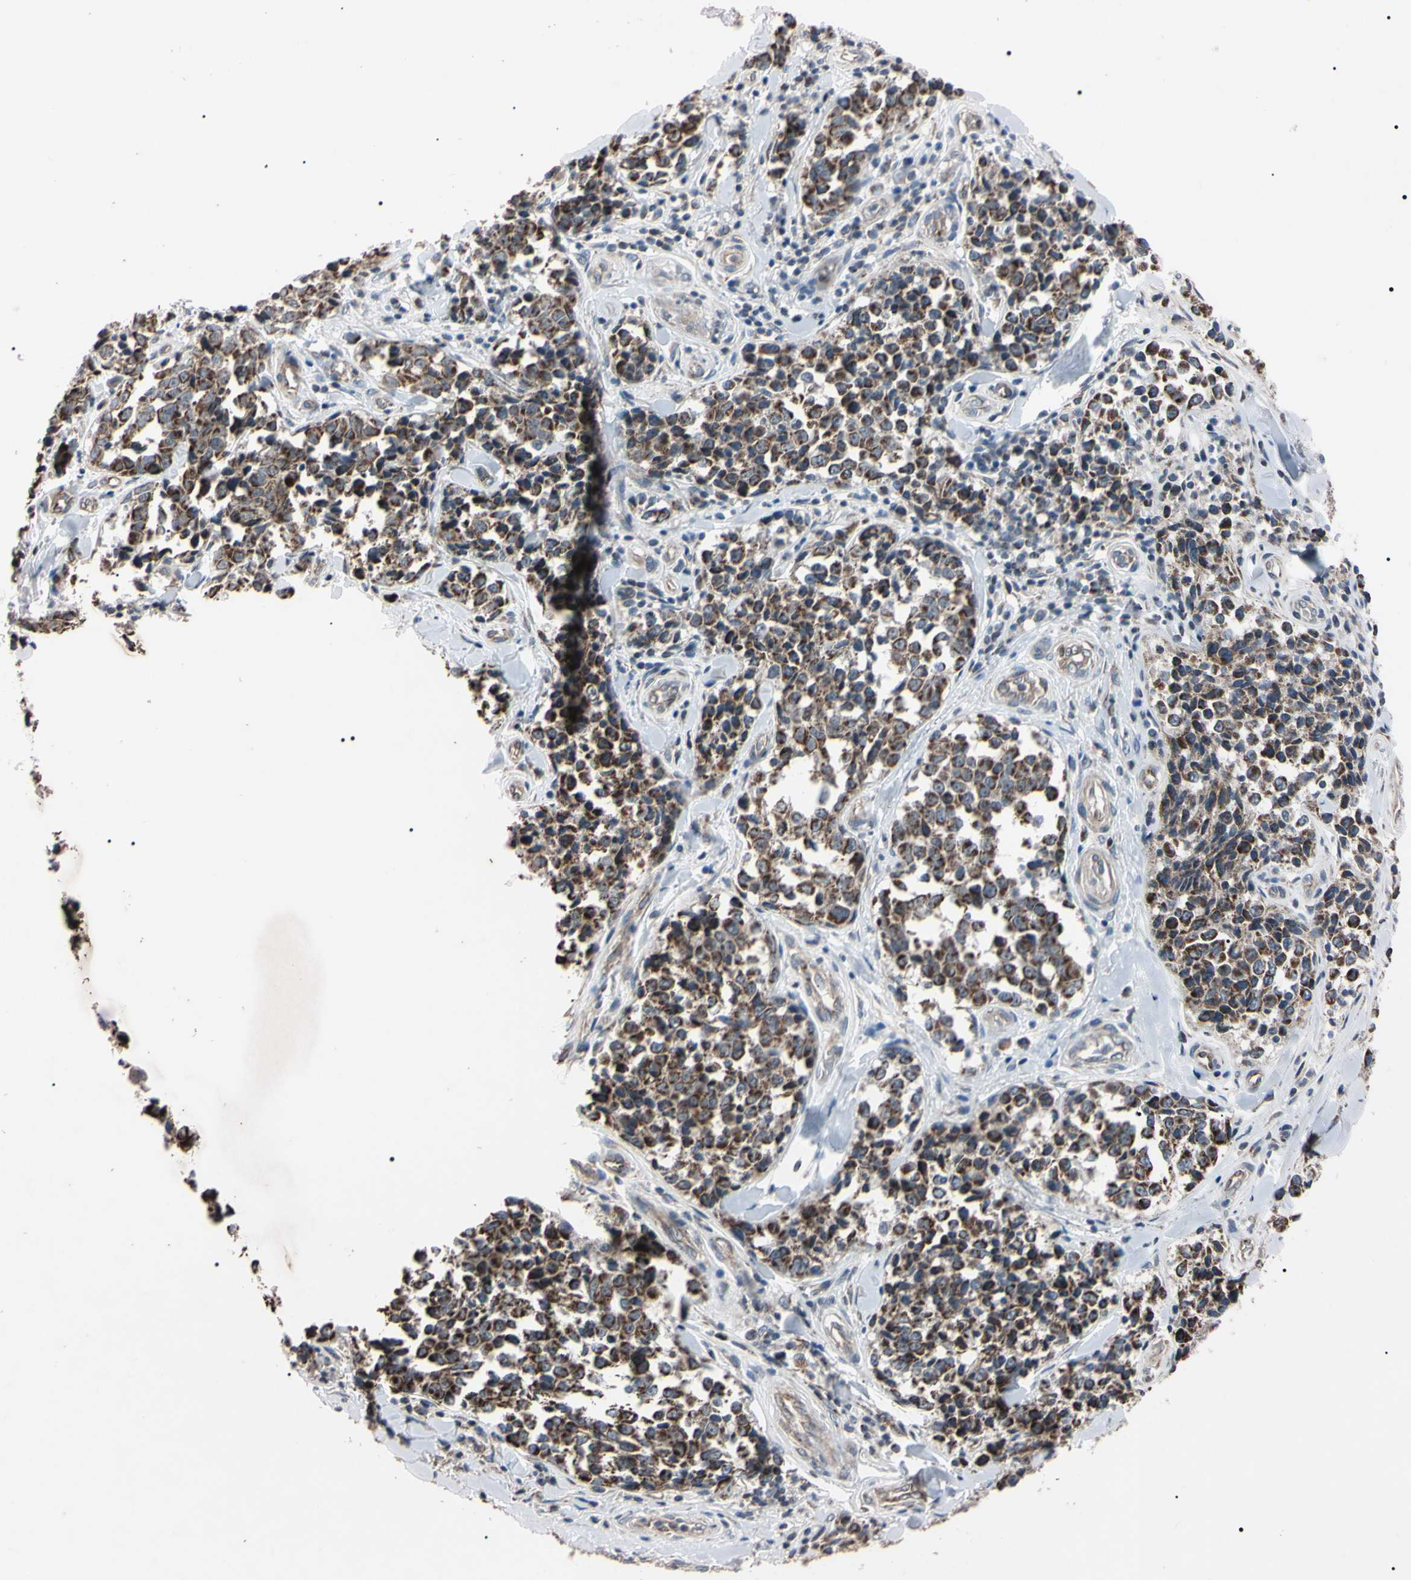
{"staining": {"intensity": "weak", "quantity": "25%-75%", "location": "cytoplasmic/membranous"}, "tissue": "melanoma", "cell_type": "Tumor cells", "image_type": "cancer", "snomed": [{"axis": "morphology", "description": "Malignant melanoma, NOS"}, {"axis": "topography", "description": "Skin"}], "caption": "A high-resolution histopathology image shows IHC staining of malignant melanoma, which displays weak cytoplasmic/membranous positivity in approximately 25%-75% of tumor cells.", "gene": "TNFRSF1A", "patient": {"sex": "female", "age": 64}}